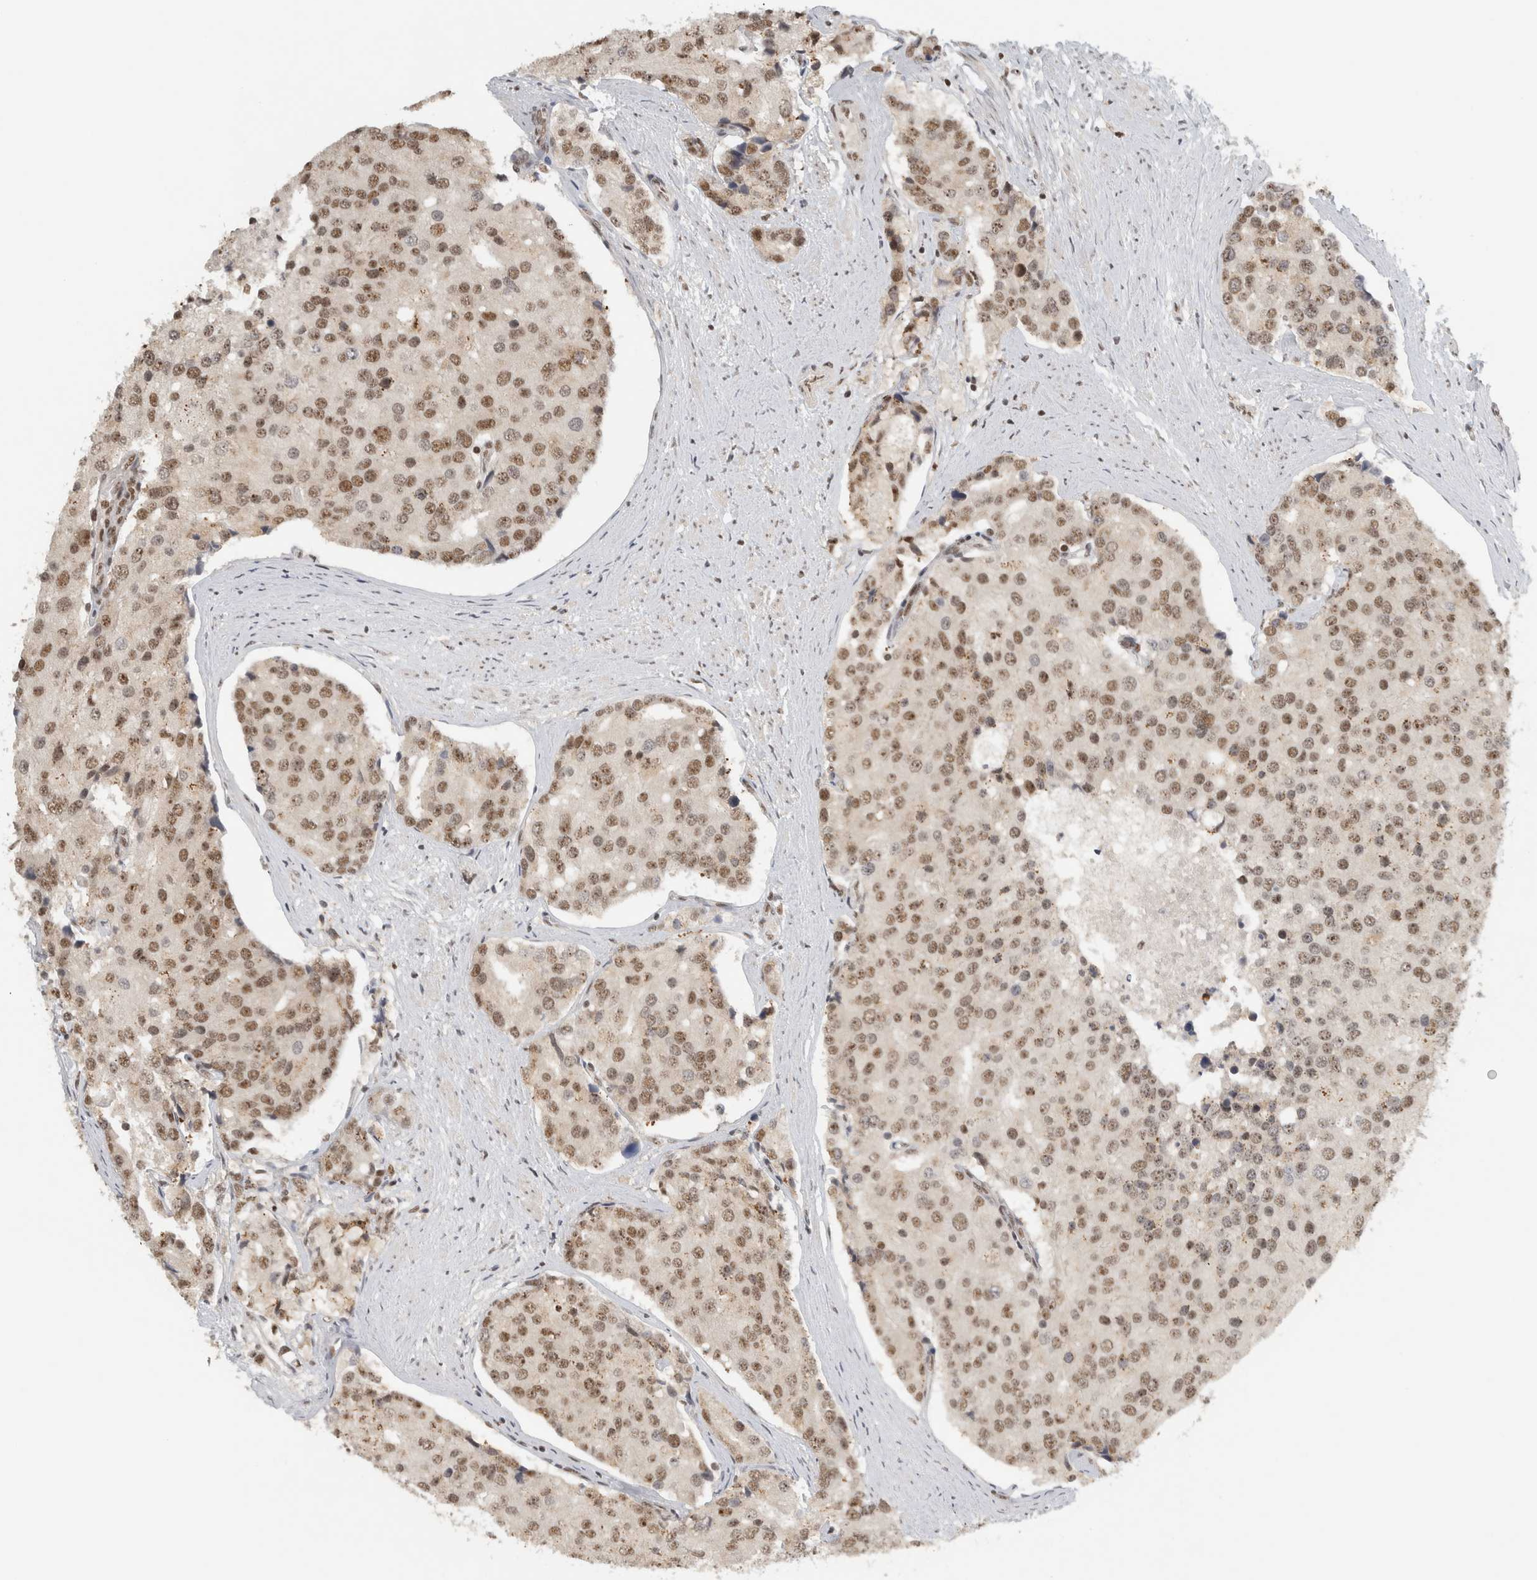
{"staining": {"intensity": "weak", "quantity": ">75%", "location": "nuclear"}, "tissue": "prostate cancer", "cell_type": "Tumor cells", "image_type": "cancer", "snomed": [{"axis": "morphology", "description": "Adenocarcinoma, High grade"}, {"axis": "topography", "description": "Prostate"}], "caption": "Human prostate cancer (high-grade adenocarcinoma) stained for a protein (brown) demonstrates weak nuclear positive staining in approximately >75% of tumor cells.", "gene": "EBNA1BP2", "patient": {"sex": "male", "age": 50}}